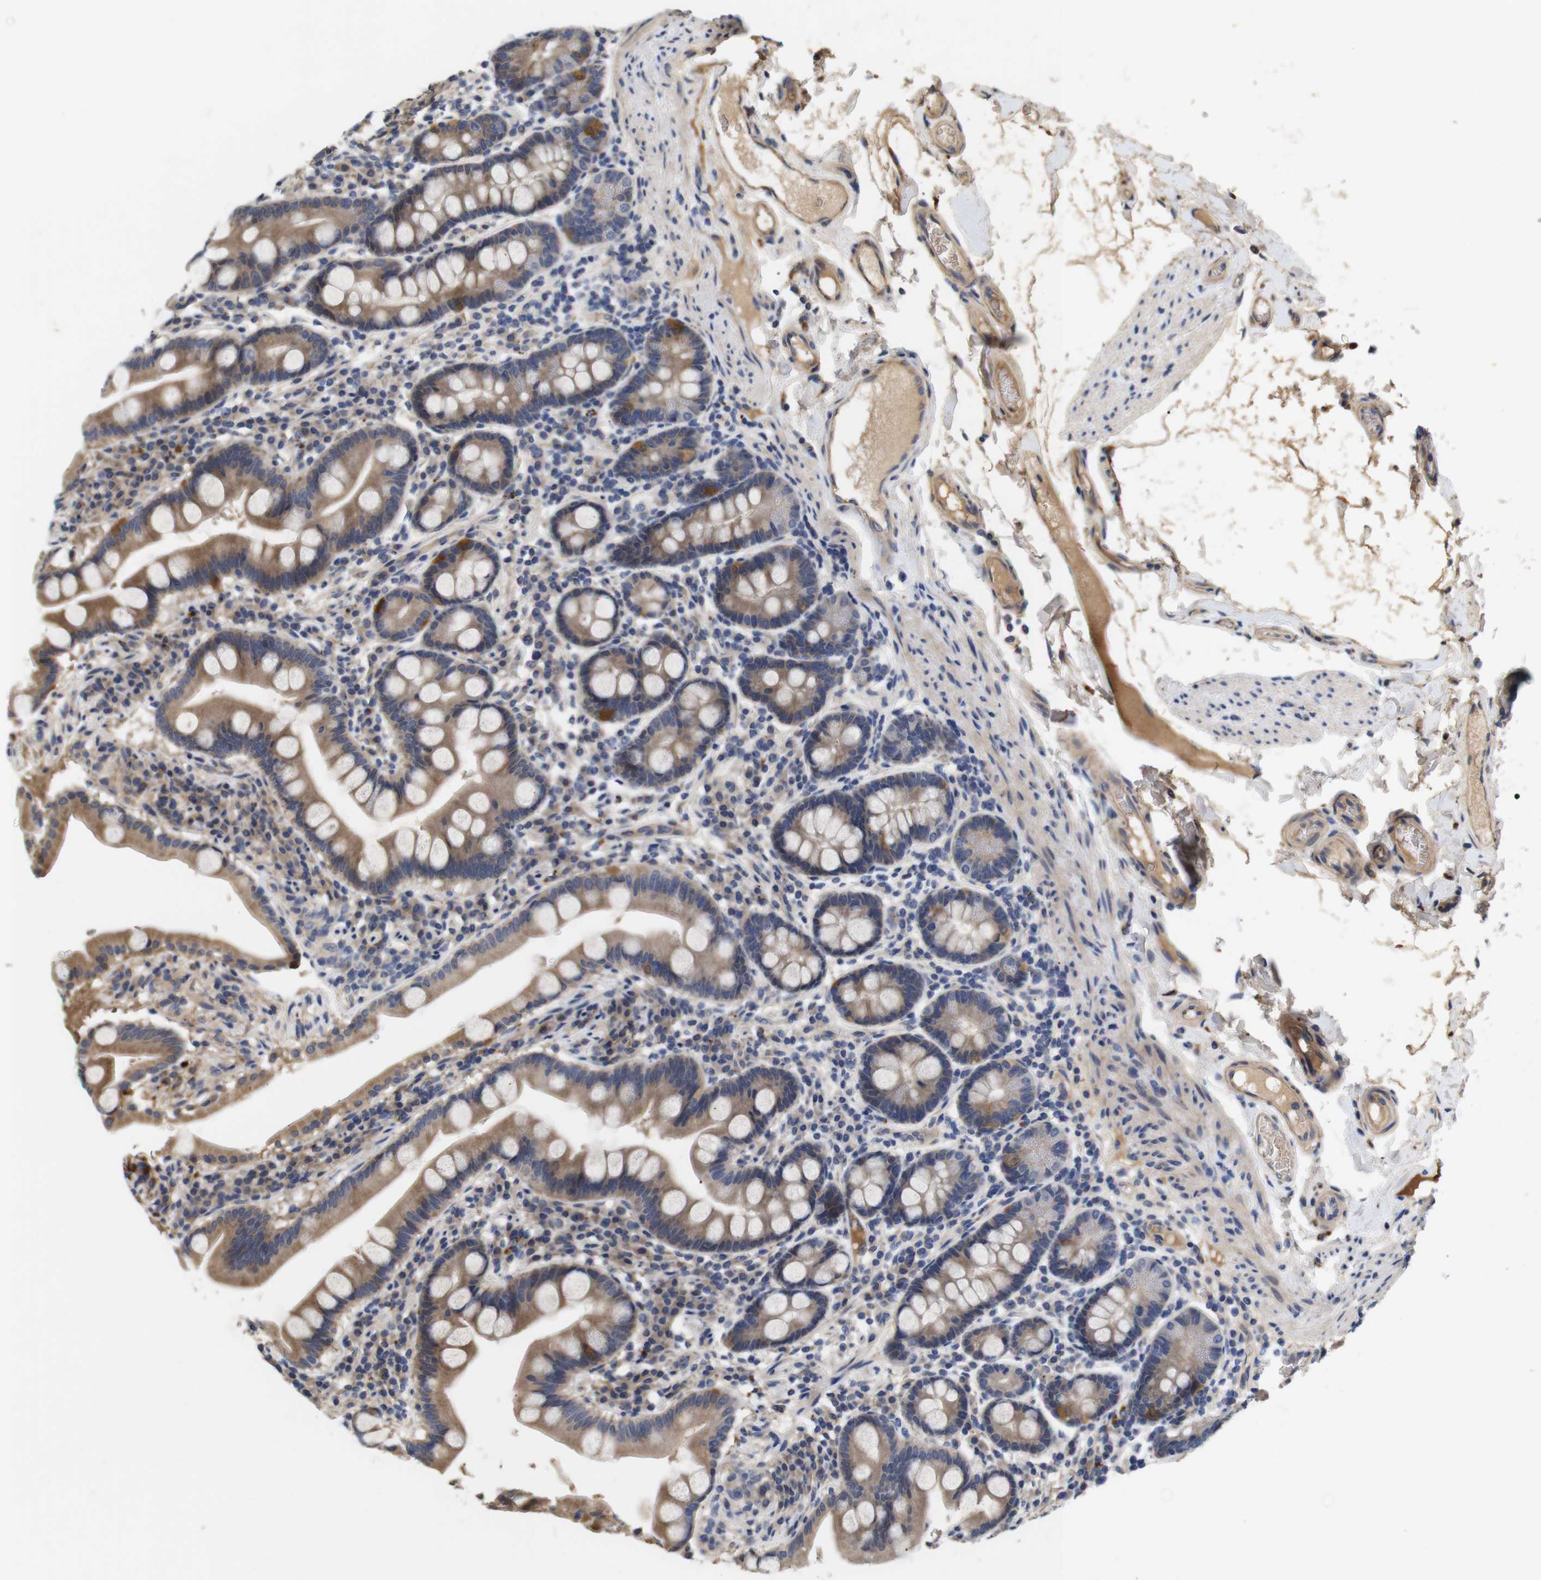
{"staining": {"intensity": "moderate", "quantity": "25%-75%", "location": "cytoplasmic/membranous"}, "tissue": "duodenum", "cell_type": "Glandular cells", "image_type": "normal", "snomed": [{"axis": "morphology", "description": "Normal tissue, NOS"}, {"axis": "topography", "description": "Duodenum"}], "caption": "Protein expression analysis of normal duodenum reveals moderate cytoplasmic/membranous expression in about 25%-75% of glandular cells.", "gene": "SPRY3", "patient": {"sex": "male", "age": 50}}